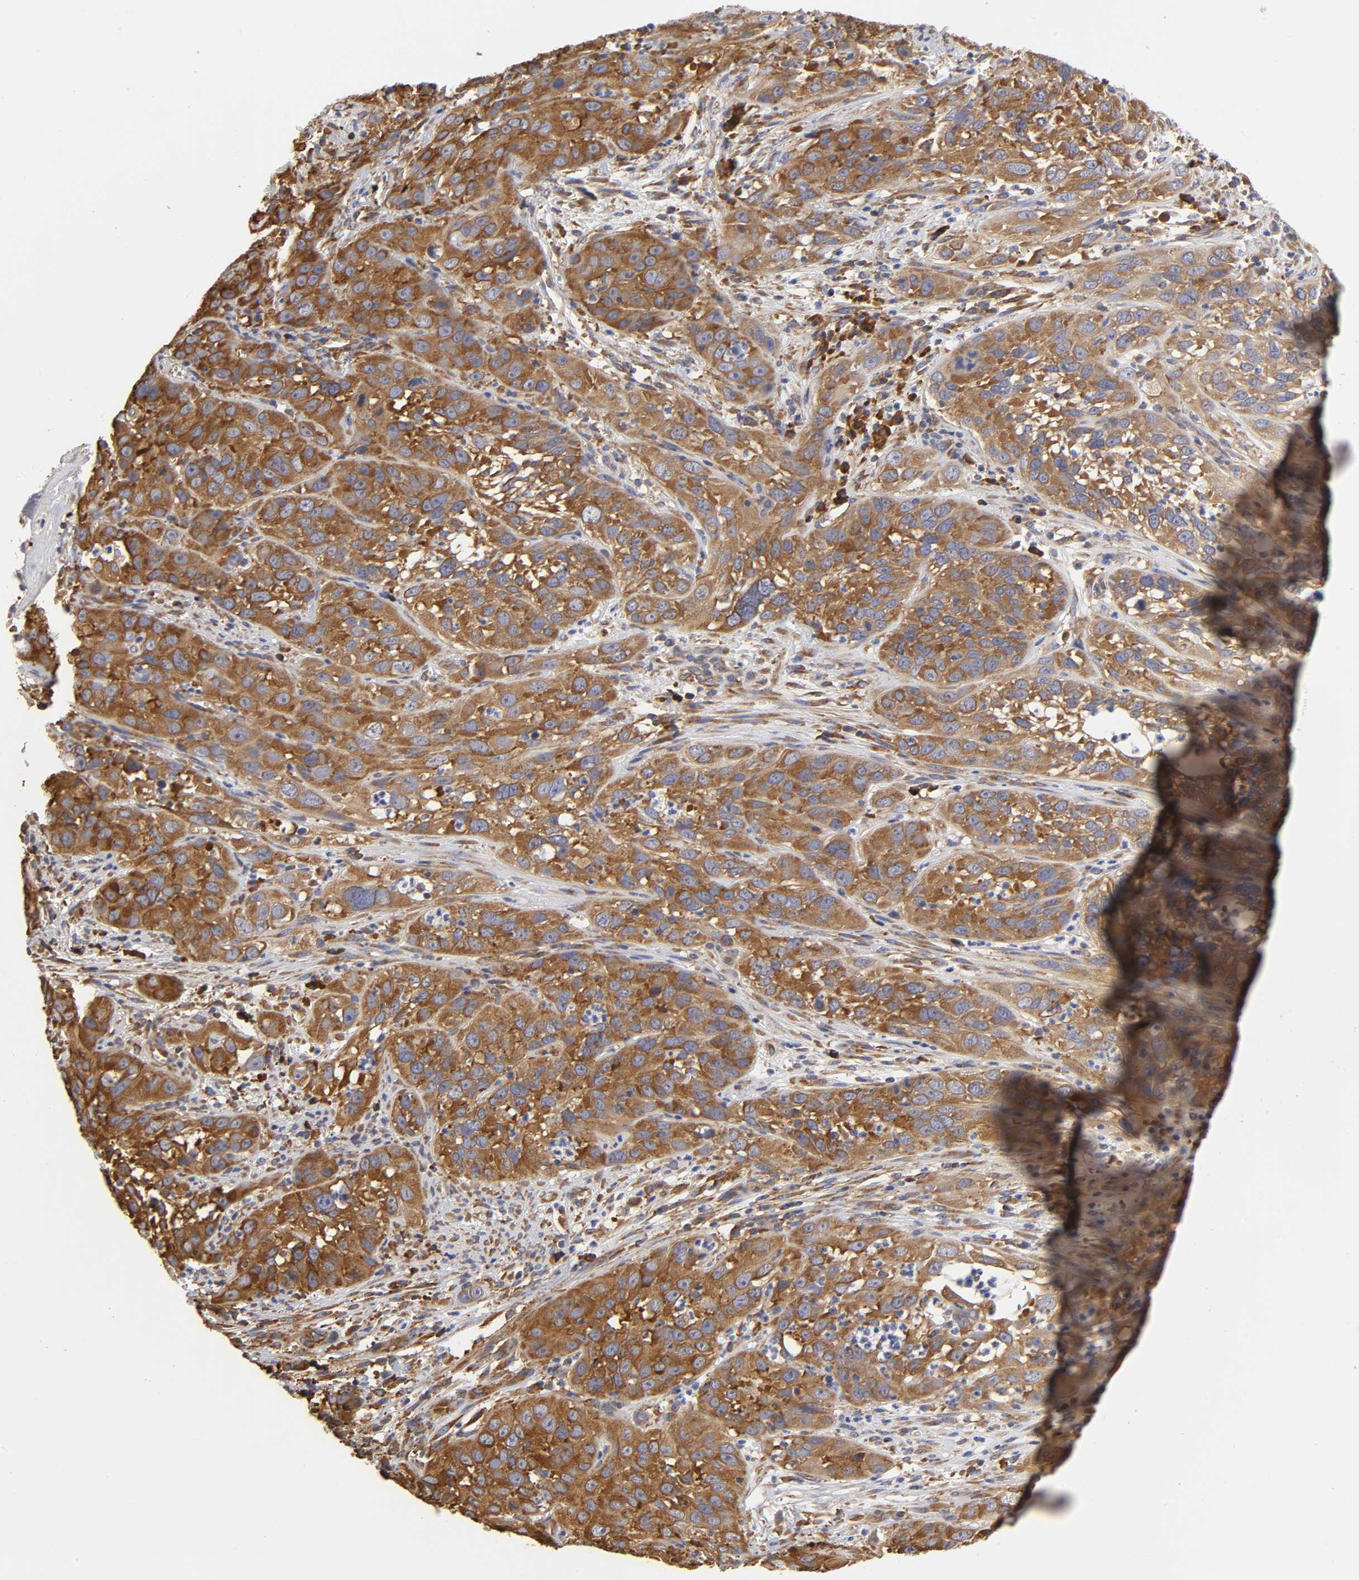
{"staining": {"intensity": "strong", "quantity": ">75%", "location": "cytoplasmic/membranous"}, "tissue": "cervical cancer", "cell_type": "Tumor cells", "image_type": "cancer", "snomed": [{"axis": "morphology", "description": "Squamous cell carcinoma, NOS"}, {"axis": "topography", "description": "Cervix"}], "caption": "Cervical cancer stained with immunohistochemistry exhibits strong cytoplasmic/membranous positivity in approximately >75% of tumor cells.", "gene": "RPL14", "patient": {"sex": "female", "age": 32}}